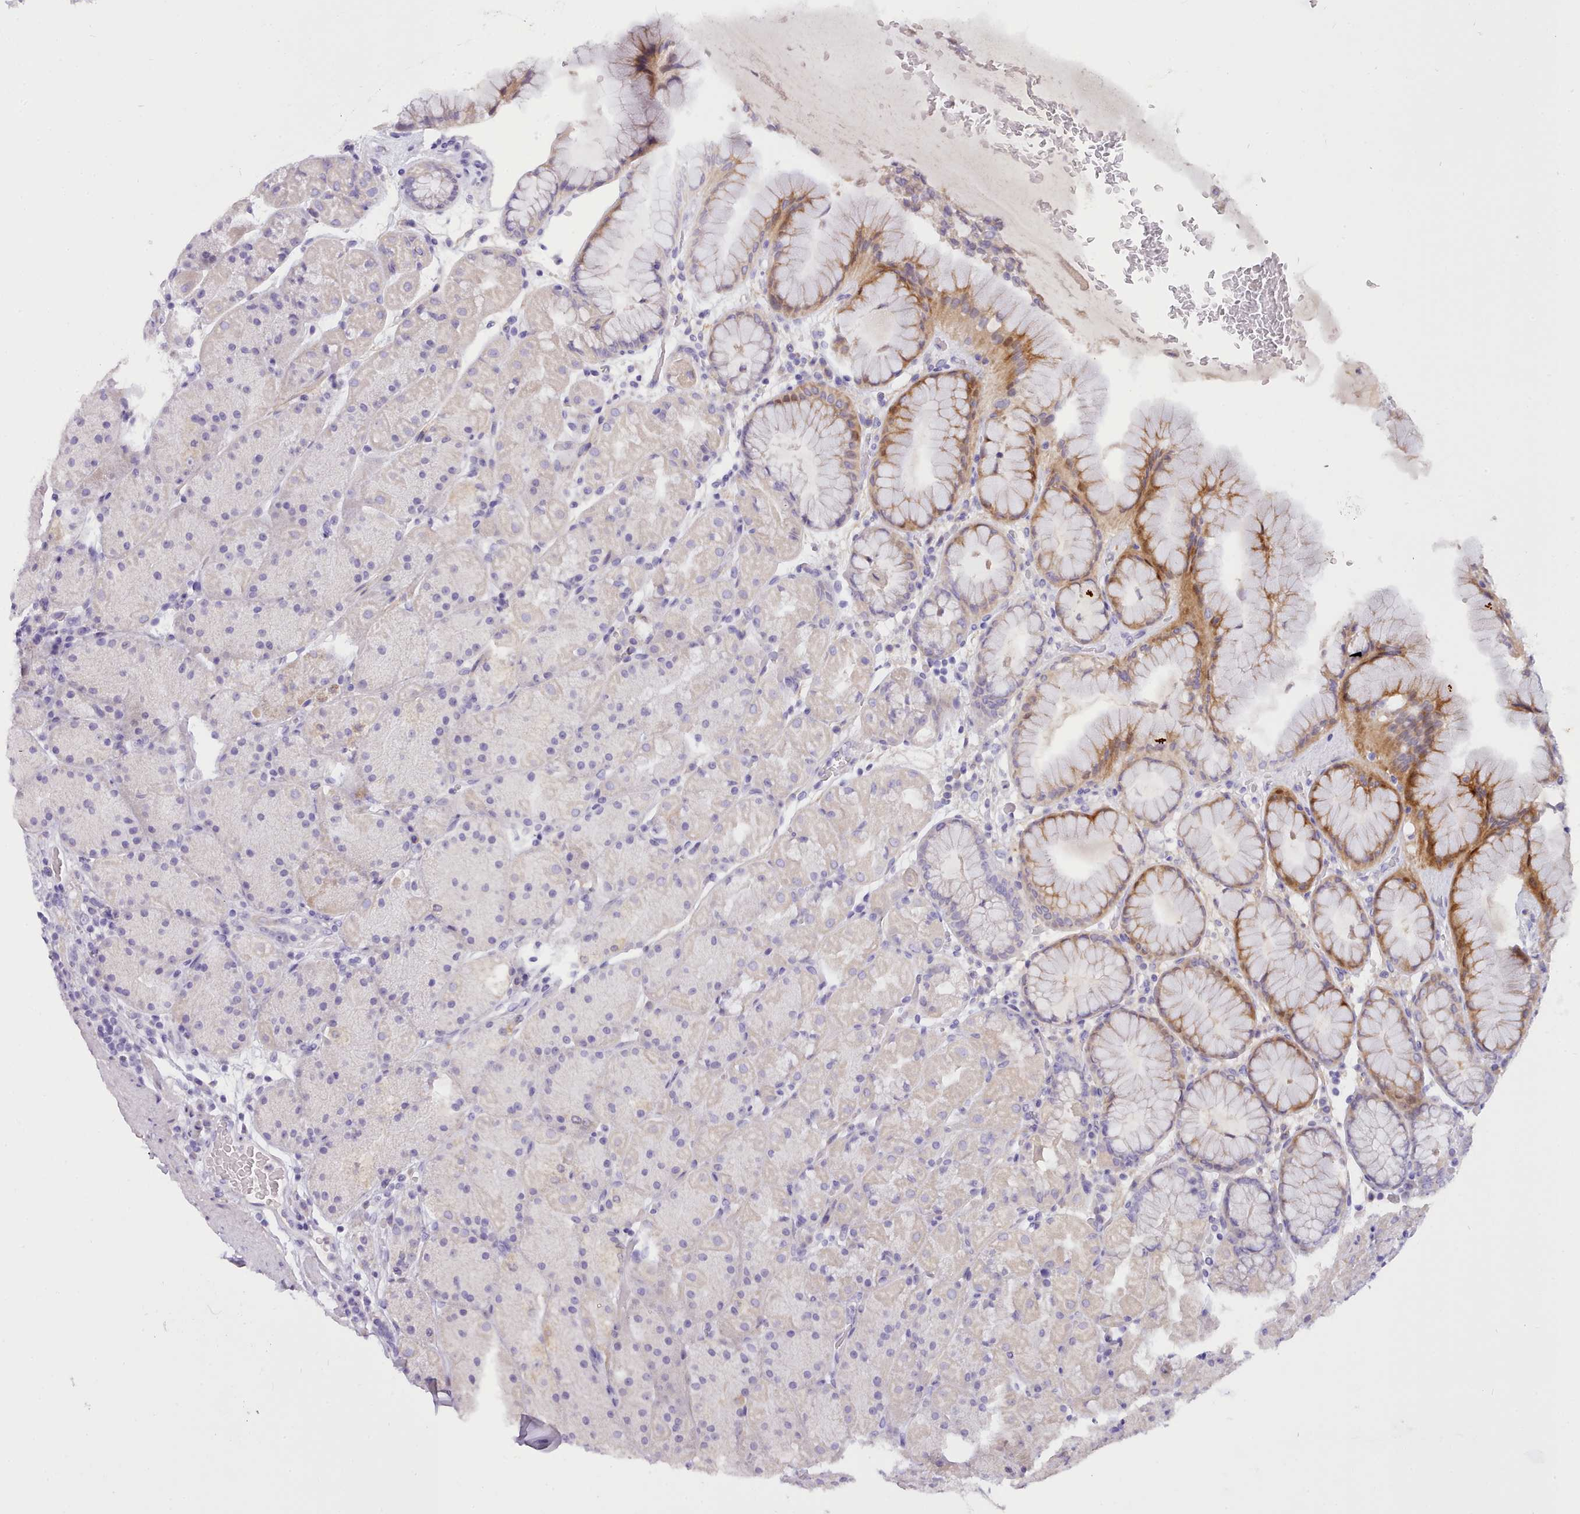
{"staining": {"intensity": "moderate", "quantity": "<25%", "location": "cytoplasmic/membranous"}, "tissue": "stomach", "cell_type": "Glandular cells", "image_type": "normal", "snomed": [{"axis": "morphology", "description": "Normal tissue, NOS"}, {"axis": "topography", "description": "Stomach, upper"}, {"axis": "topography", "description": "Stomach, lower"}], "caption": "Protein analysis of benign stomach shows moderate cytoplasmic/membranous staining in approximately <25% of glandular cells.", "gene": "CYP2A13", "patient": {"sex": "male", "age": 67}}